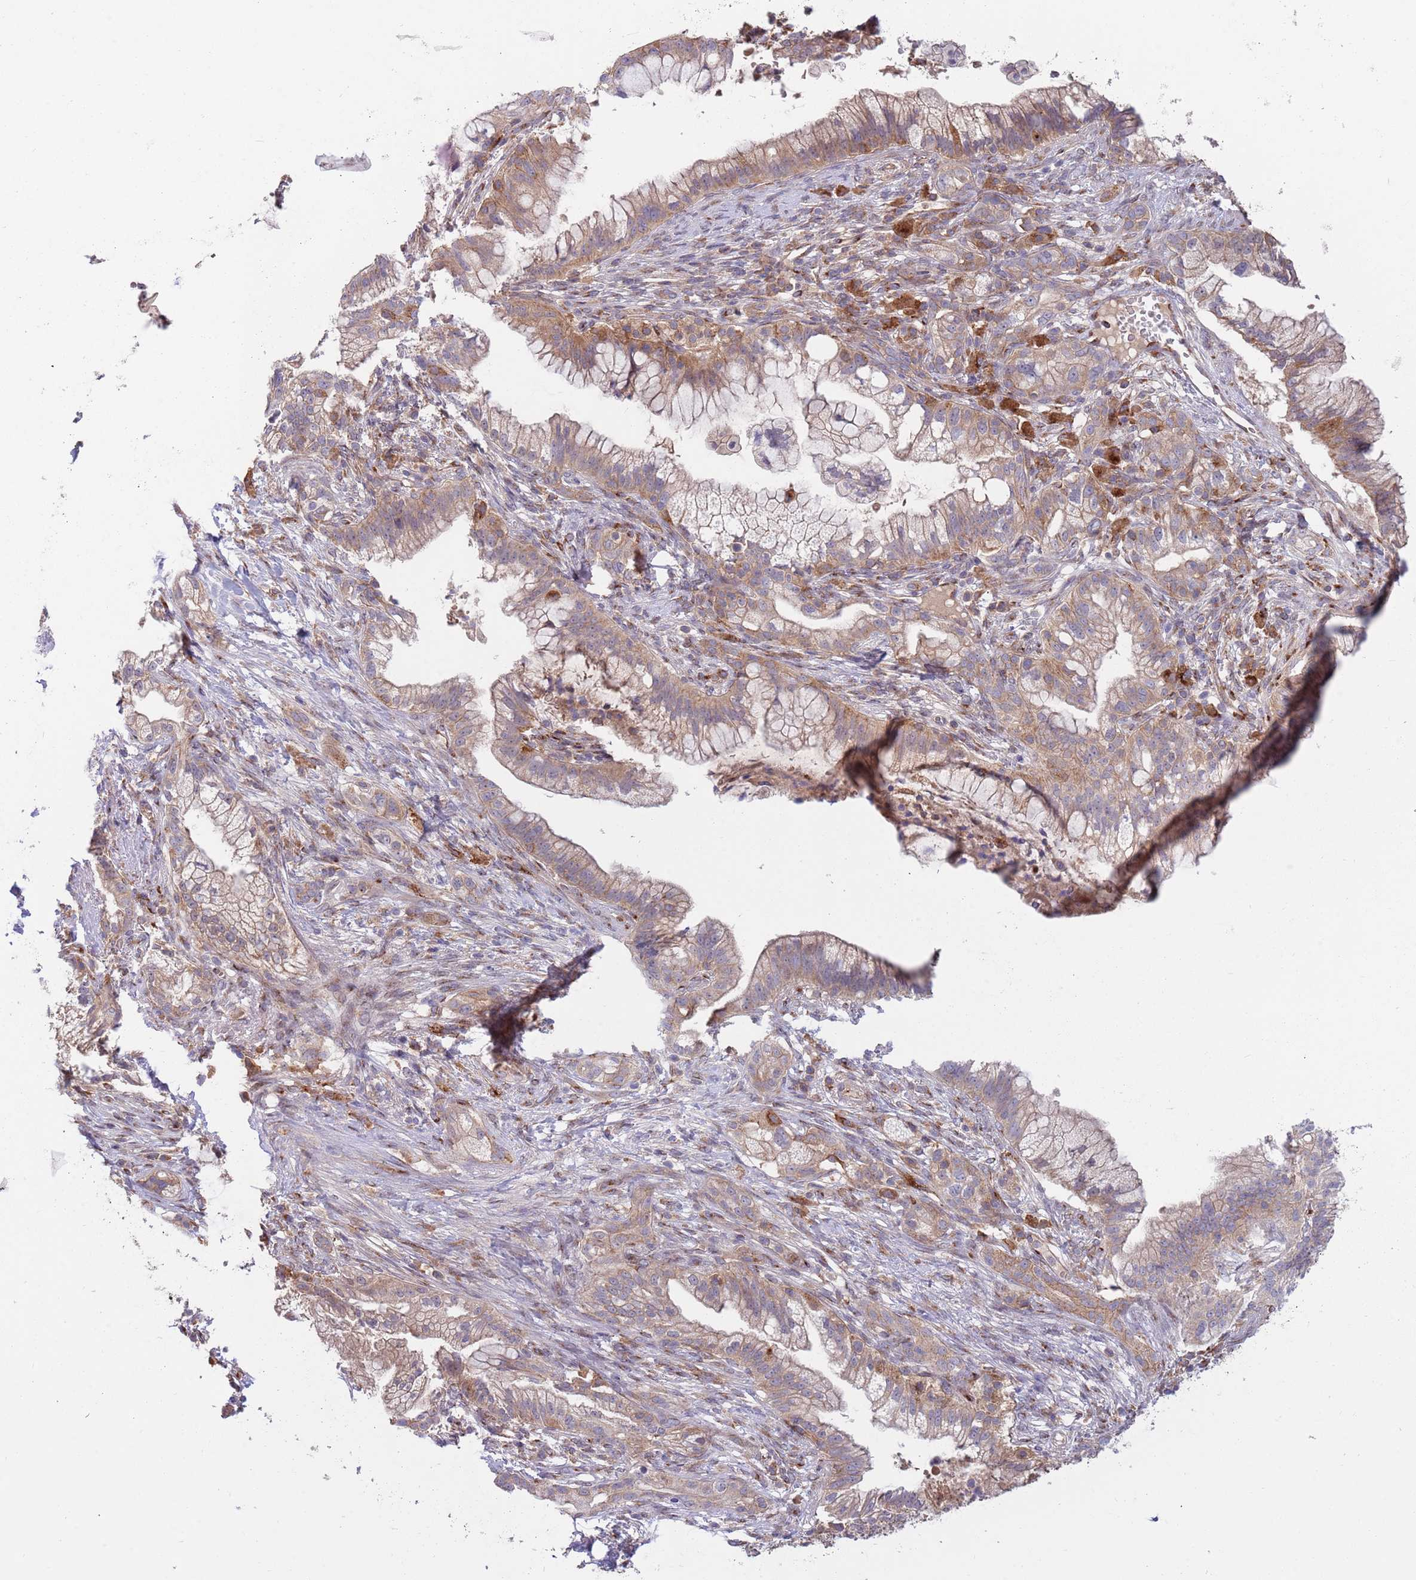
{"staining": {"intensity": "weak", "quantity": ">75%", "location": "cytoplasmic/membranous"}, "tissue": "pancreatic cancer", "cell_type": "Tumor cells", "image_type": "cancer", "snomed": [{"axis": "morphology", "description": "Adenocarcinoma, NOS"}, {"axis": "topography", "description": "Pancreas"}], "caption": "A brown stain highlights weak cytoplasmic/membranous staining of a protein in human pancreatic cancer (adenocarcinoma) tumor cells.", "gene": "BTBD7", "patient": {"sex": "male", "age": 44}}